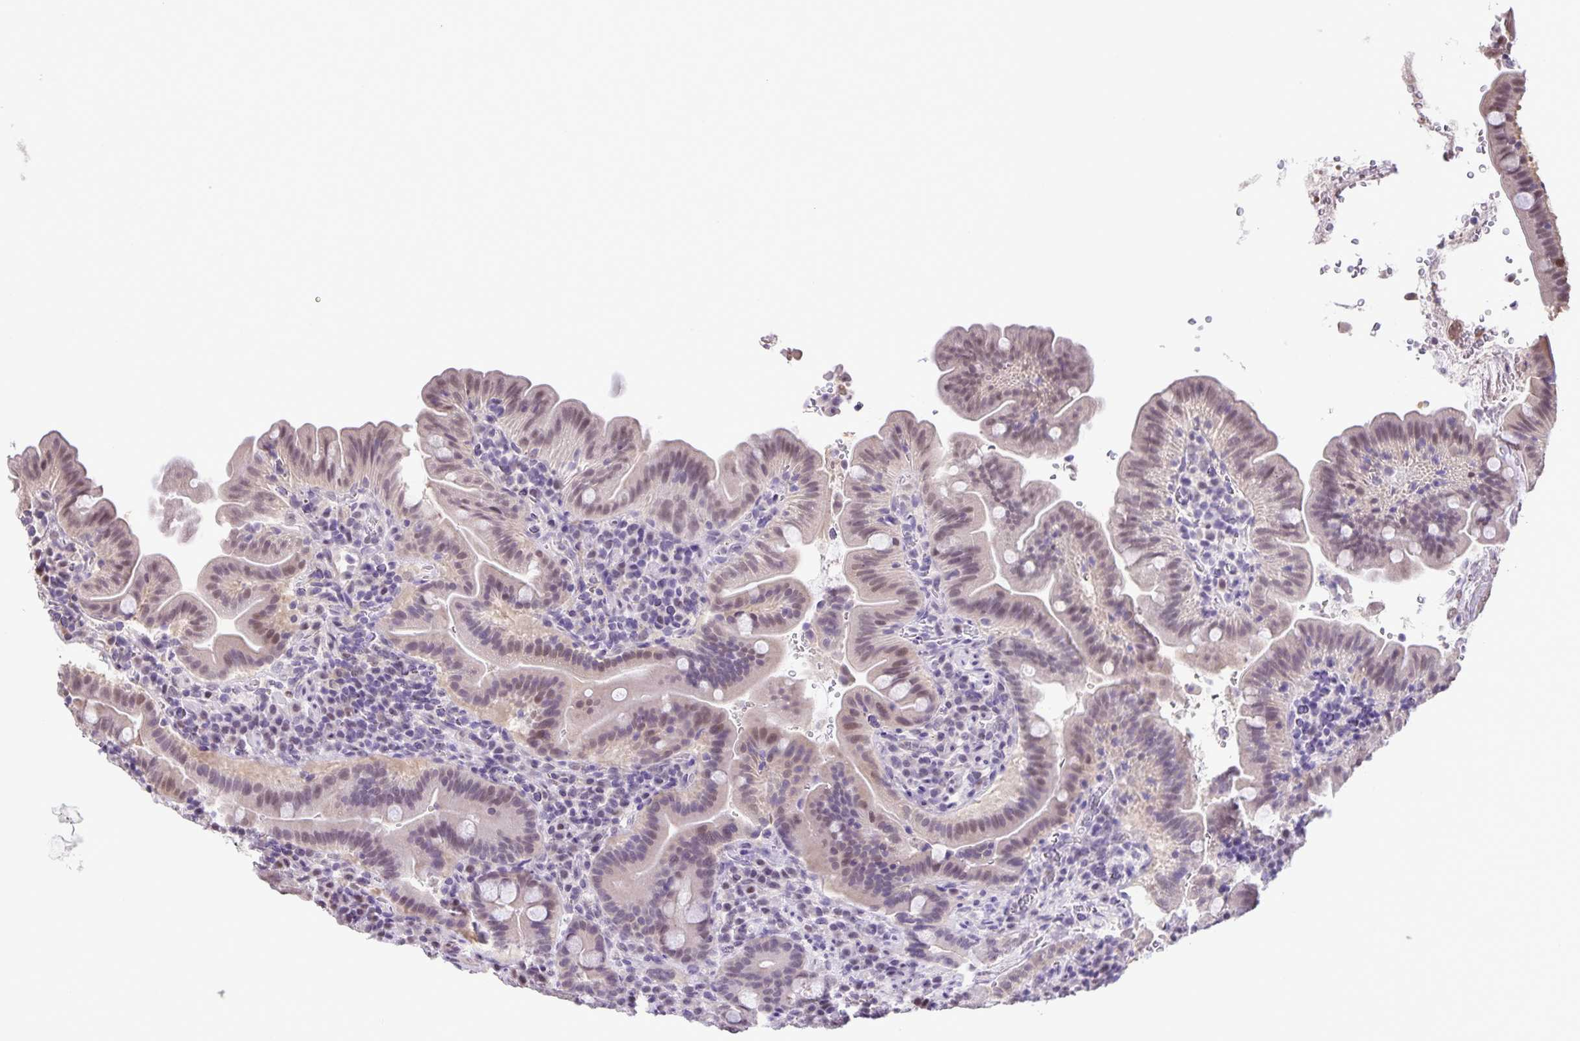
{"staining": {"intensity": "weak", "quantity": "25%-75%", "location": "nuclear"}, "tissue": "small intestine", "cell_type": "Glandular cells", "image_type": "normal", "snomed": [{"axis": "morphology", "description": "Normal tissue, NOS"}, {"axis": "topography", "description": "Small intestine"}], "caption": "Small intestine stained with immunohistochemistry (IHC) exhibits weak nuclear positivity in about 25%-75% of glandular cells. (IHC, brightfield microscopy, high magnification).", "gene": "ONECUT2", "patient": {"sex": "male", "age": 26}}